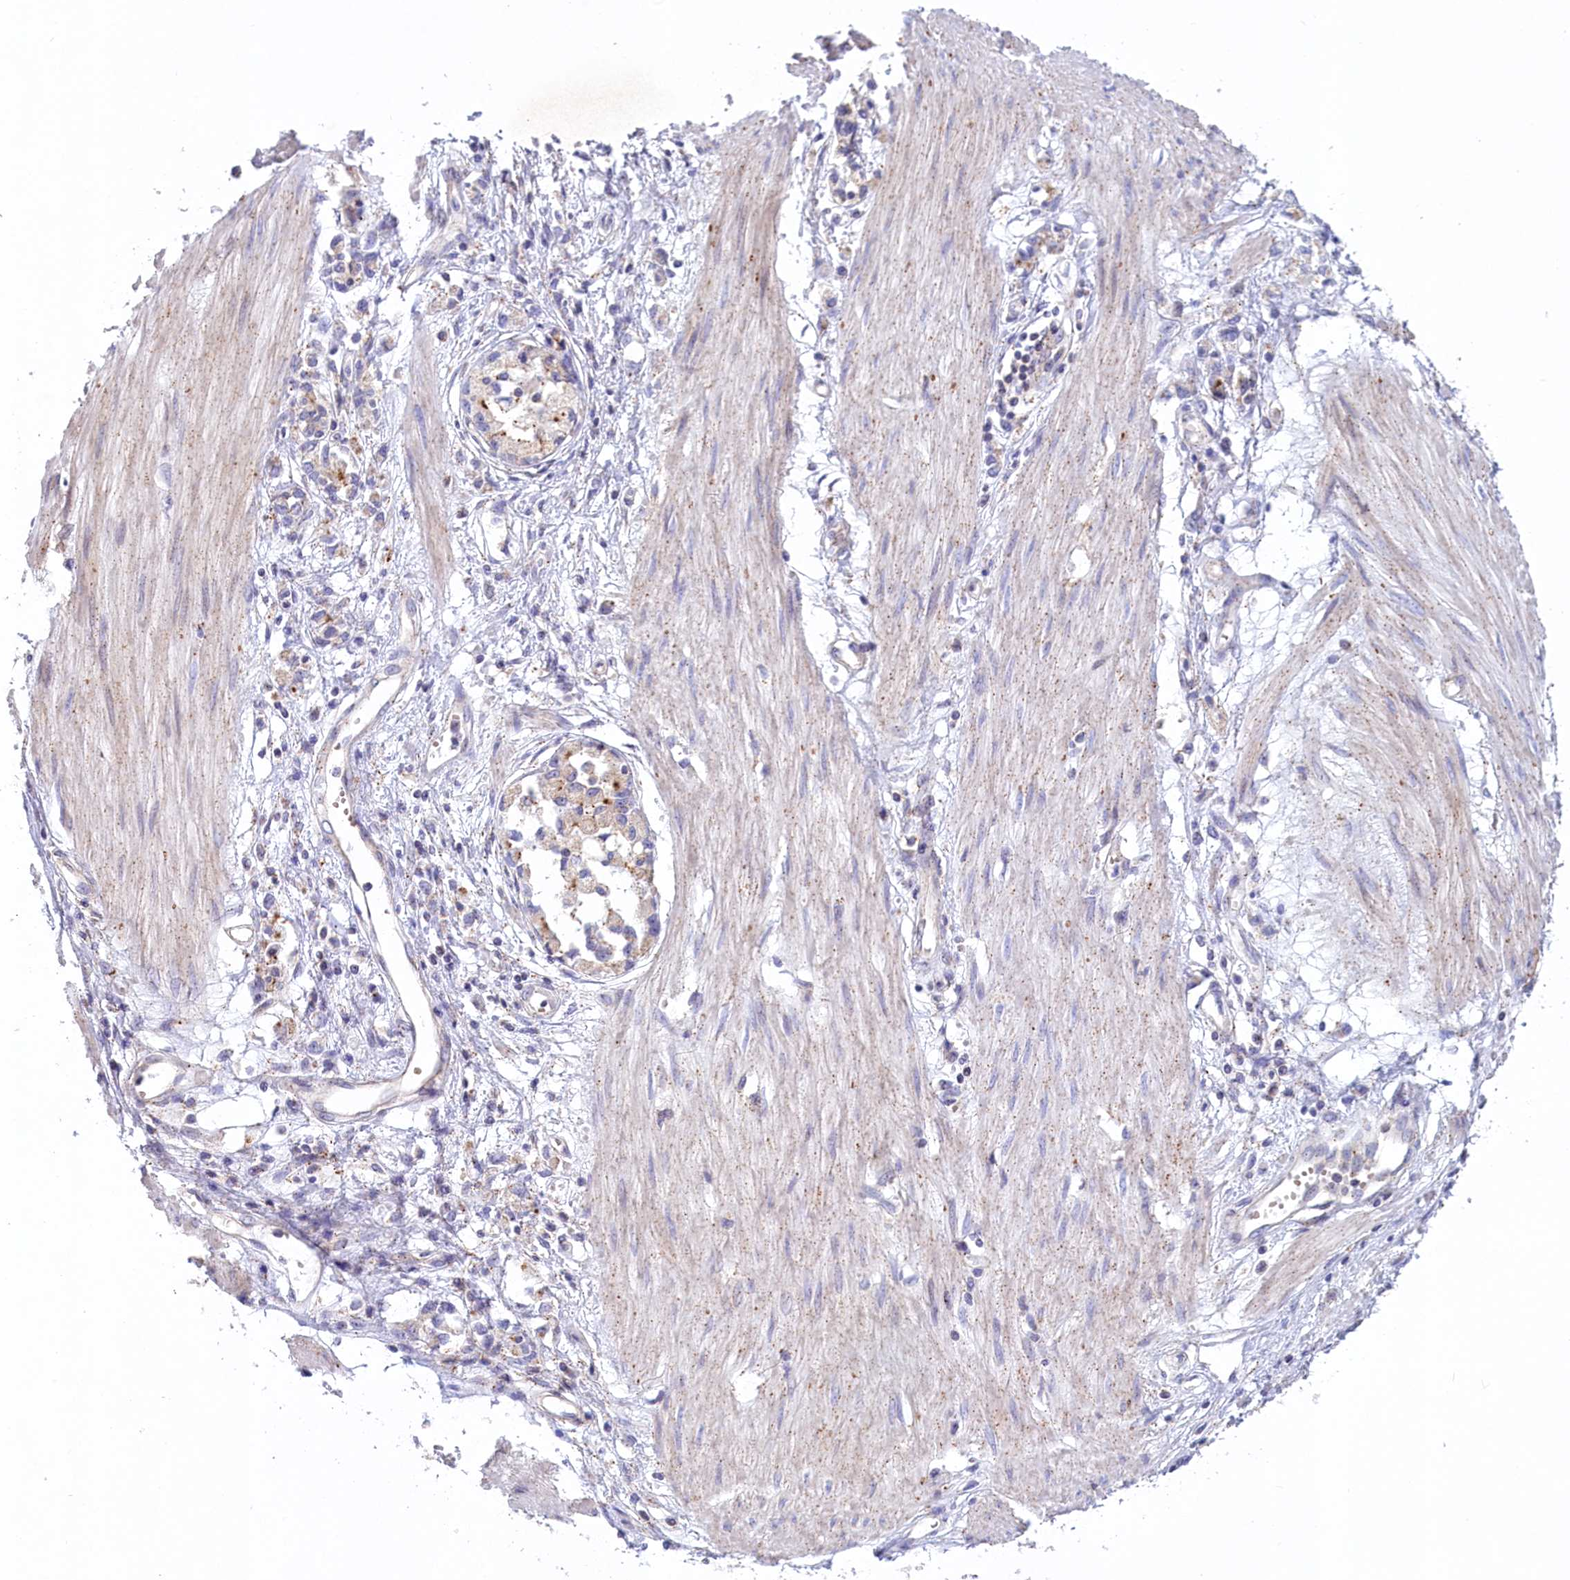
{"staining": {"intensity": "negative", "quantity": "none", "location": "none"}, "tissue": "stomach cancer", "cell_type": "Tumor cells", "image_type": "cancer", "snomed": [{"axis": "morphology", "description": "Adenocarcinoma, NOS"}, {"axis": "topography", "description": "Stomach"}], "caption": "This image is of stomach cancer stained with immunohistochemistry to label a protein in brown with the nuclei are counter-stained blue. There is no staining in tumor cells.", "gene": "HYKK", "patient": {"sex": "female", "age": 76}}